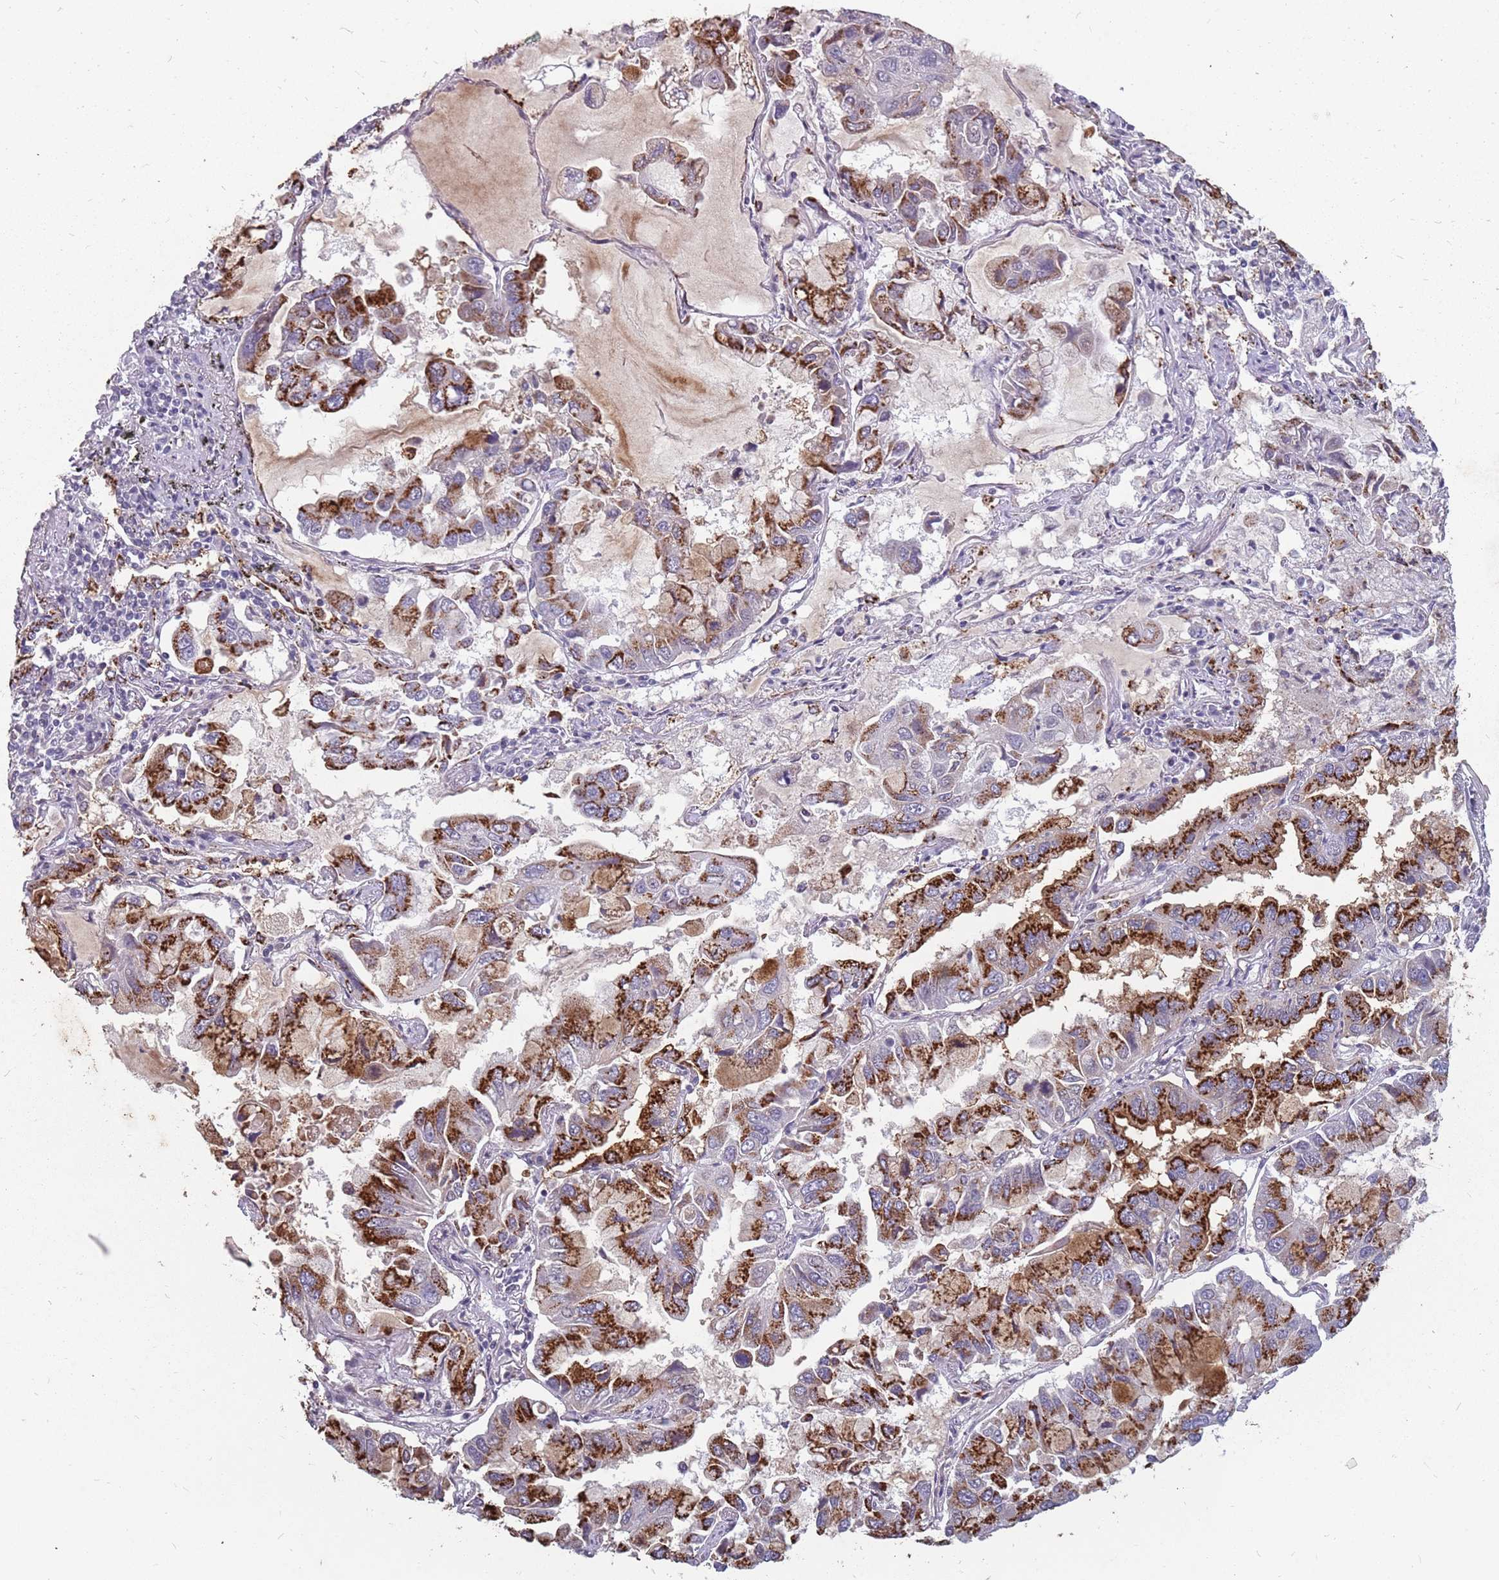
{"staining": {"intensity": "strong", "quantity": "25%-75%", "location": "cytoplasmic/membranous"}, "tissue": "lung cancer", "cell_type": "Tumor cells", "image_type": "cancer", "snomed": [{"axis": "morphology", "description": "Adenocarcinoma, NOS"}, {"axis": "topography", "description": "Lung"}], "caption": "Immunohistochemistry (IHC) of lung adenocarcinoma reveals high levels of strong cytoplasmic/membranous expression in approximately 25%-75% of tumor cells.", "gene": "NEK6", "patient": {"sex": "male", "age": 64}}